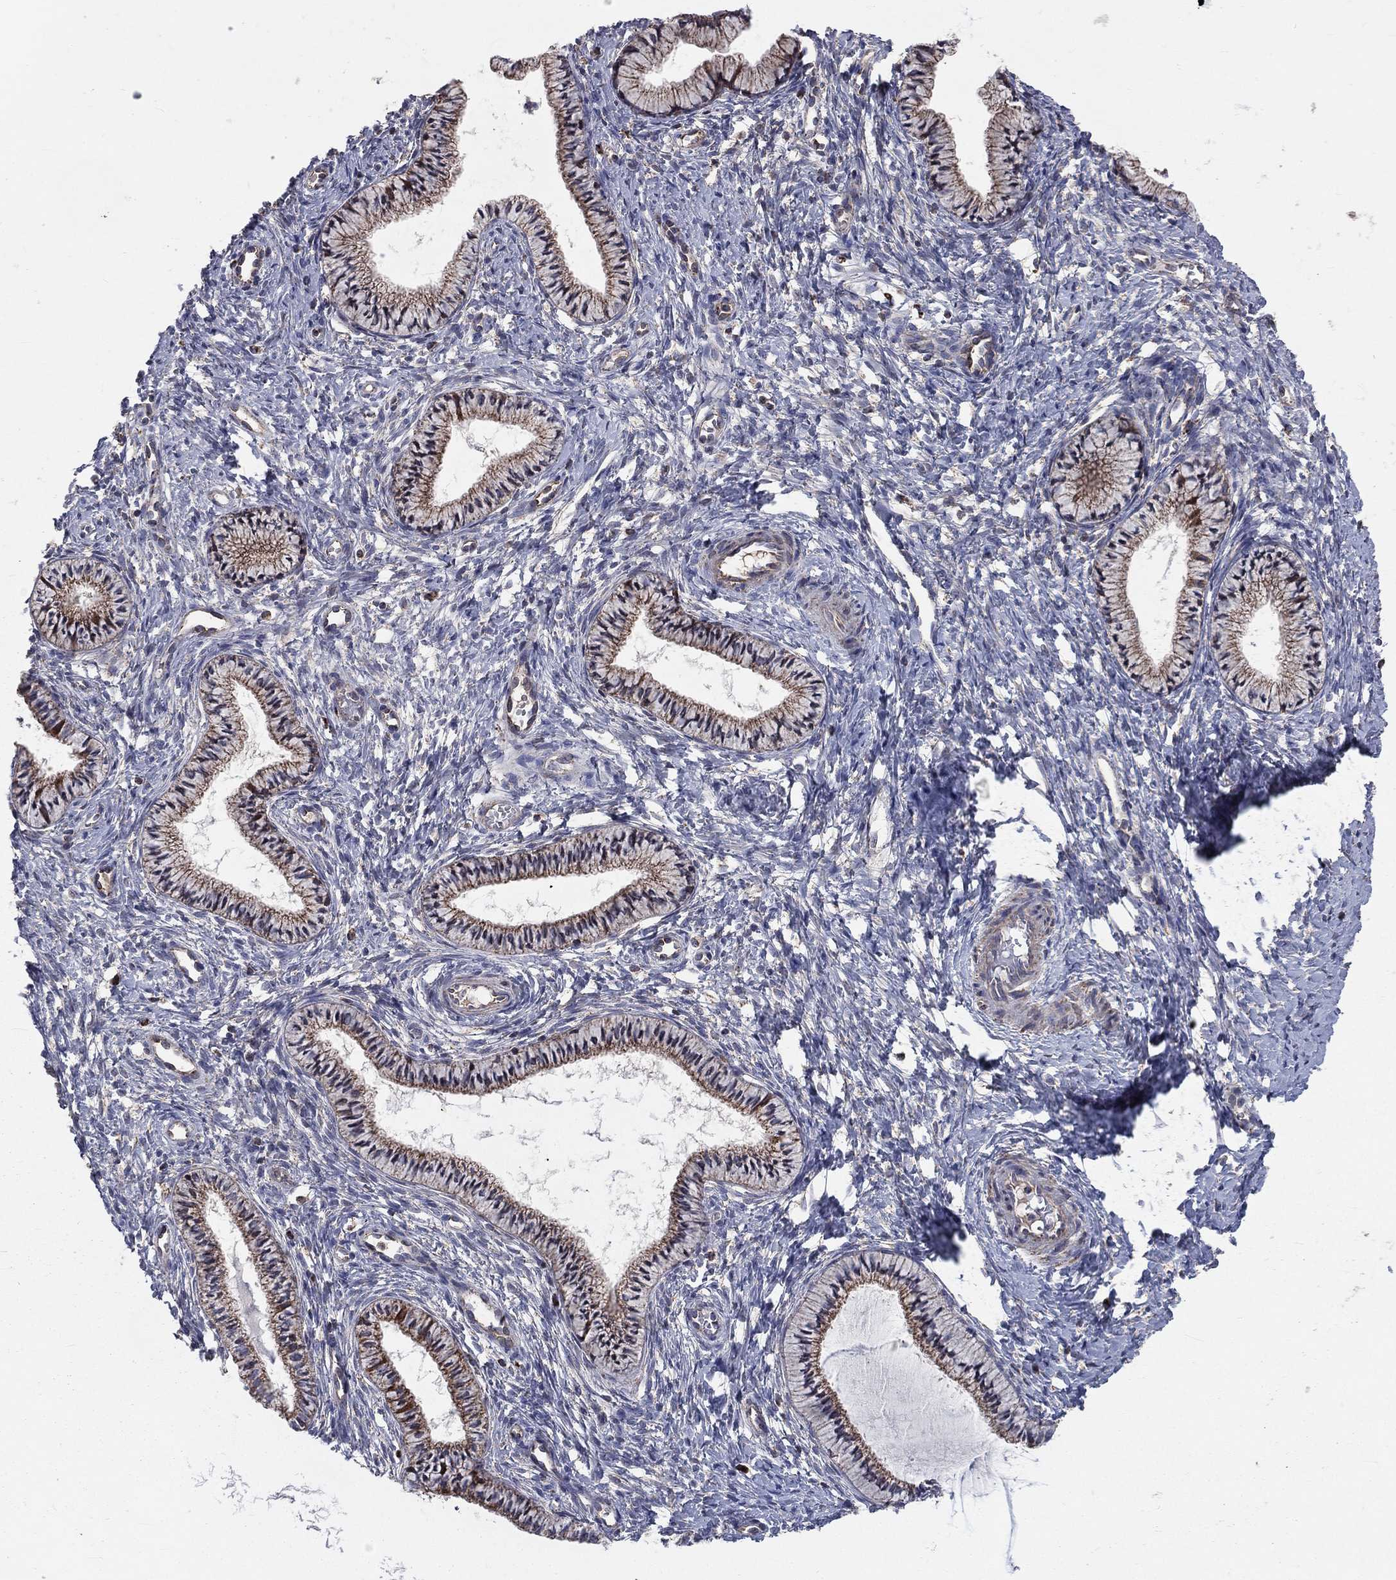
{"staining": {"intensity": "moderate", "quantity": ">75%", "location": "cytoplasmic/membranous"}, "tissue": "cervix", "cell_type": "Glandular cells", "image_type": "normal", "snomed": [{"axis": "morphology", "description": "Normal tissue, NOS"}, {"axis": "topography", "description": "Cervix"}], "caption": "About >75% of glandular cells in unremarkable cervix reveal moderate cytoplasmic/membranous protein staining as visualized by brown immunohistochemical staining.", "gene": "GPD1", "patient": {"sex": "female", "age": 39}}